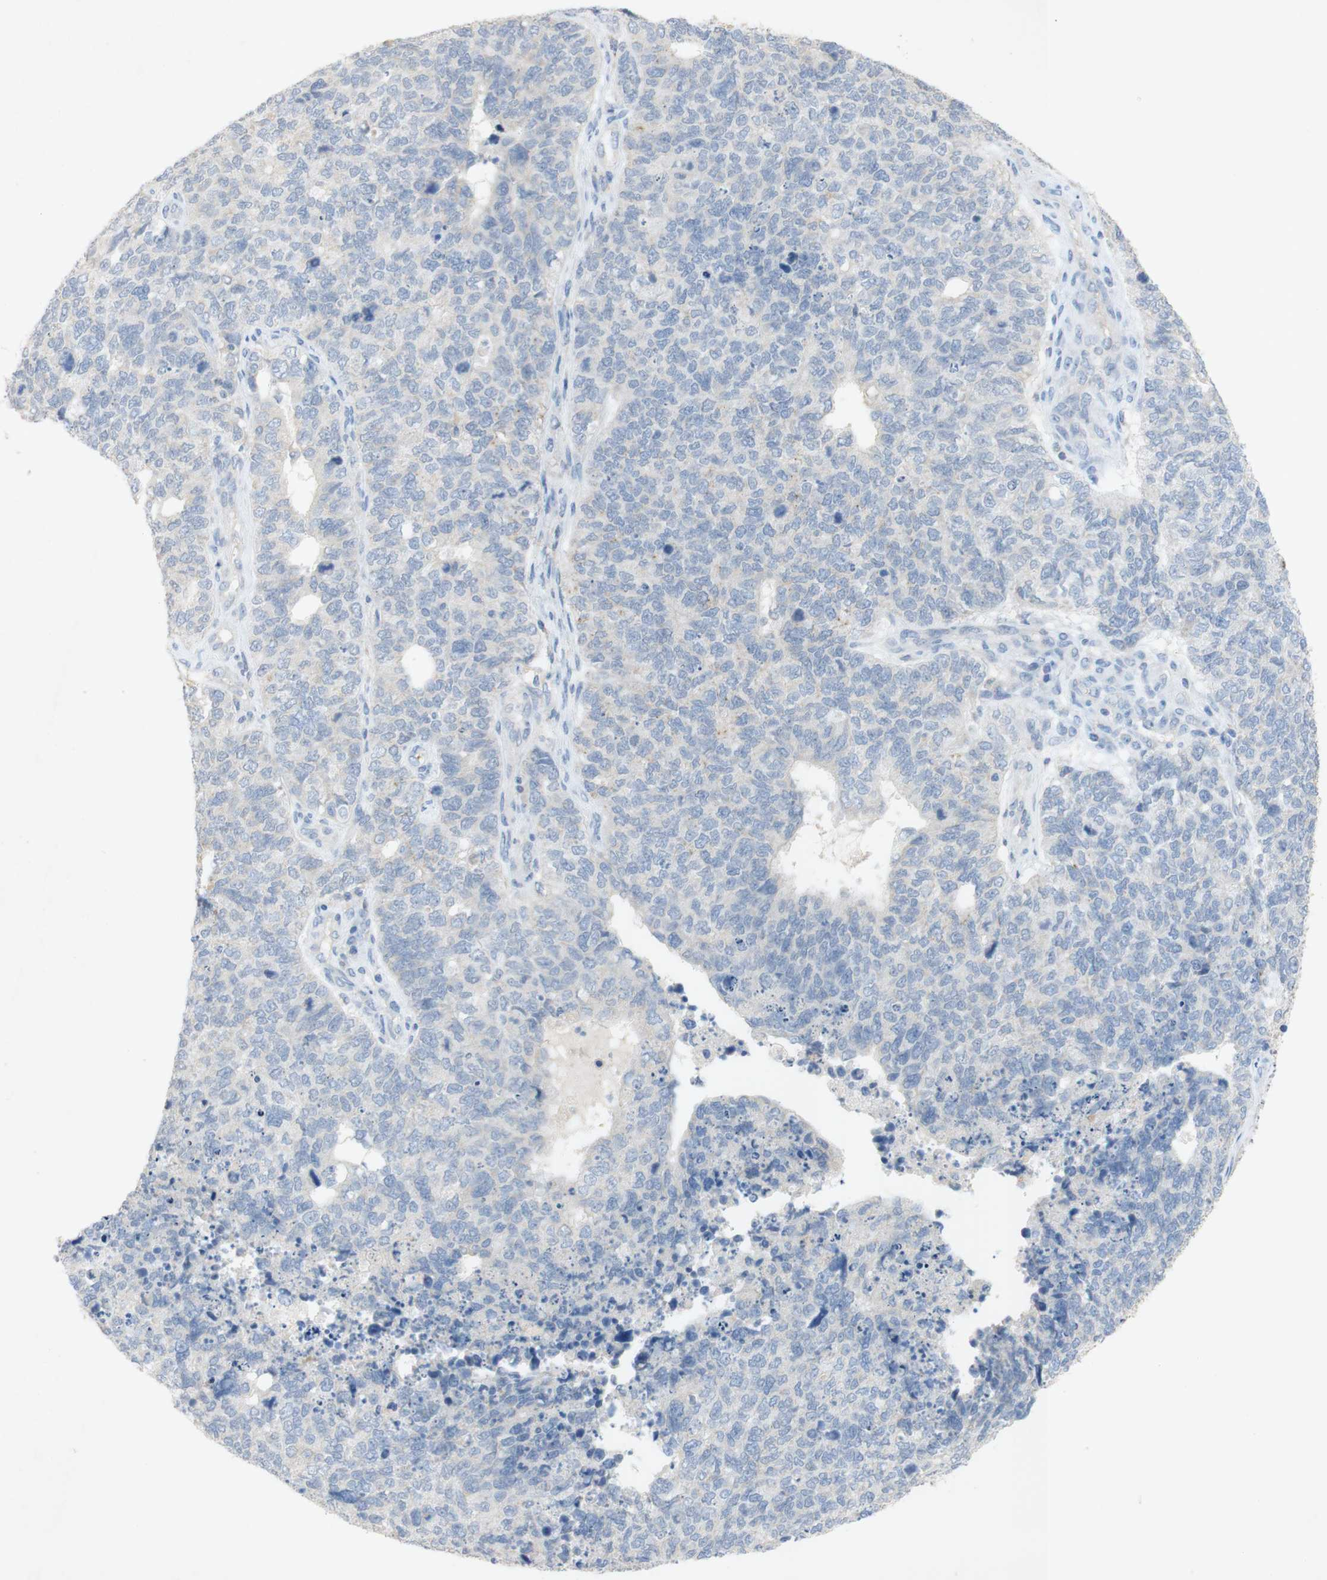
{"staining": {"intensity": "negative", "quantity": "none", "location": "none"}, "tissue": "cervical cancer", "cell_type": "Tumor cells", "image_type": "cancer", "snomed": [{"axis": "morphology", "description": "Squamous cell carcinoma, NOS"}, {"axis": "topography", "description": "Cervix"}], "caption": "The histopathology image exhibits no significant staining in tumor cells of cervical squamous cell carcinoma.", "gene": "EPO", "patient": {"sex": "female", "age": 63}}